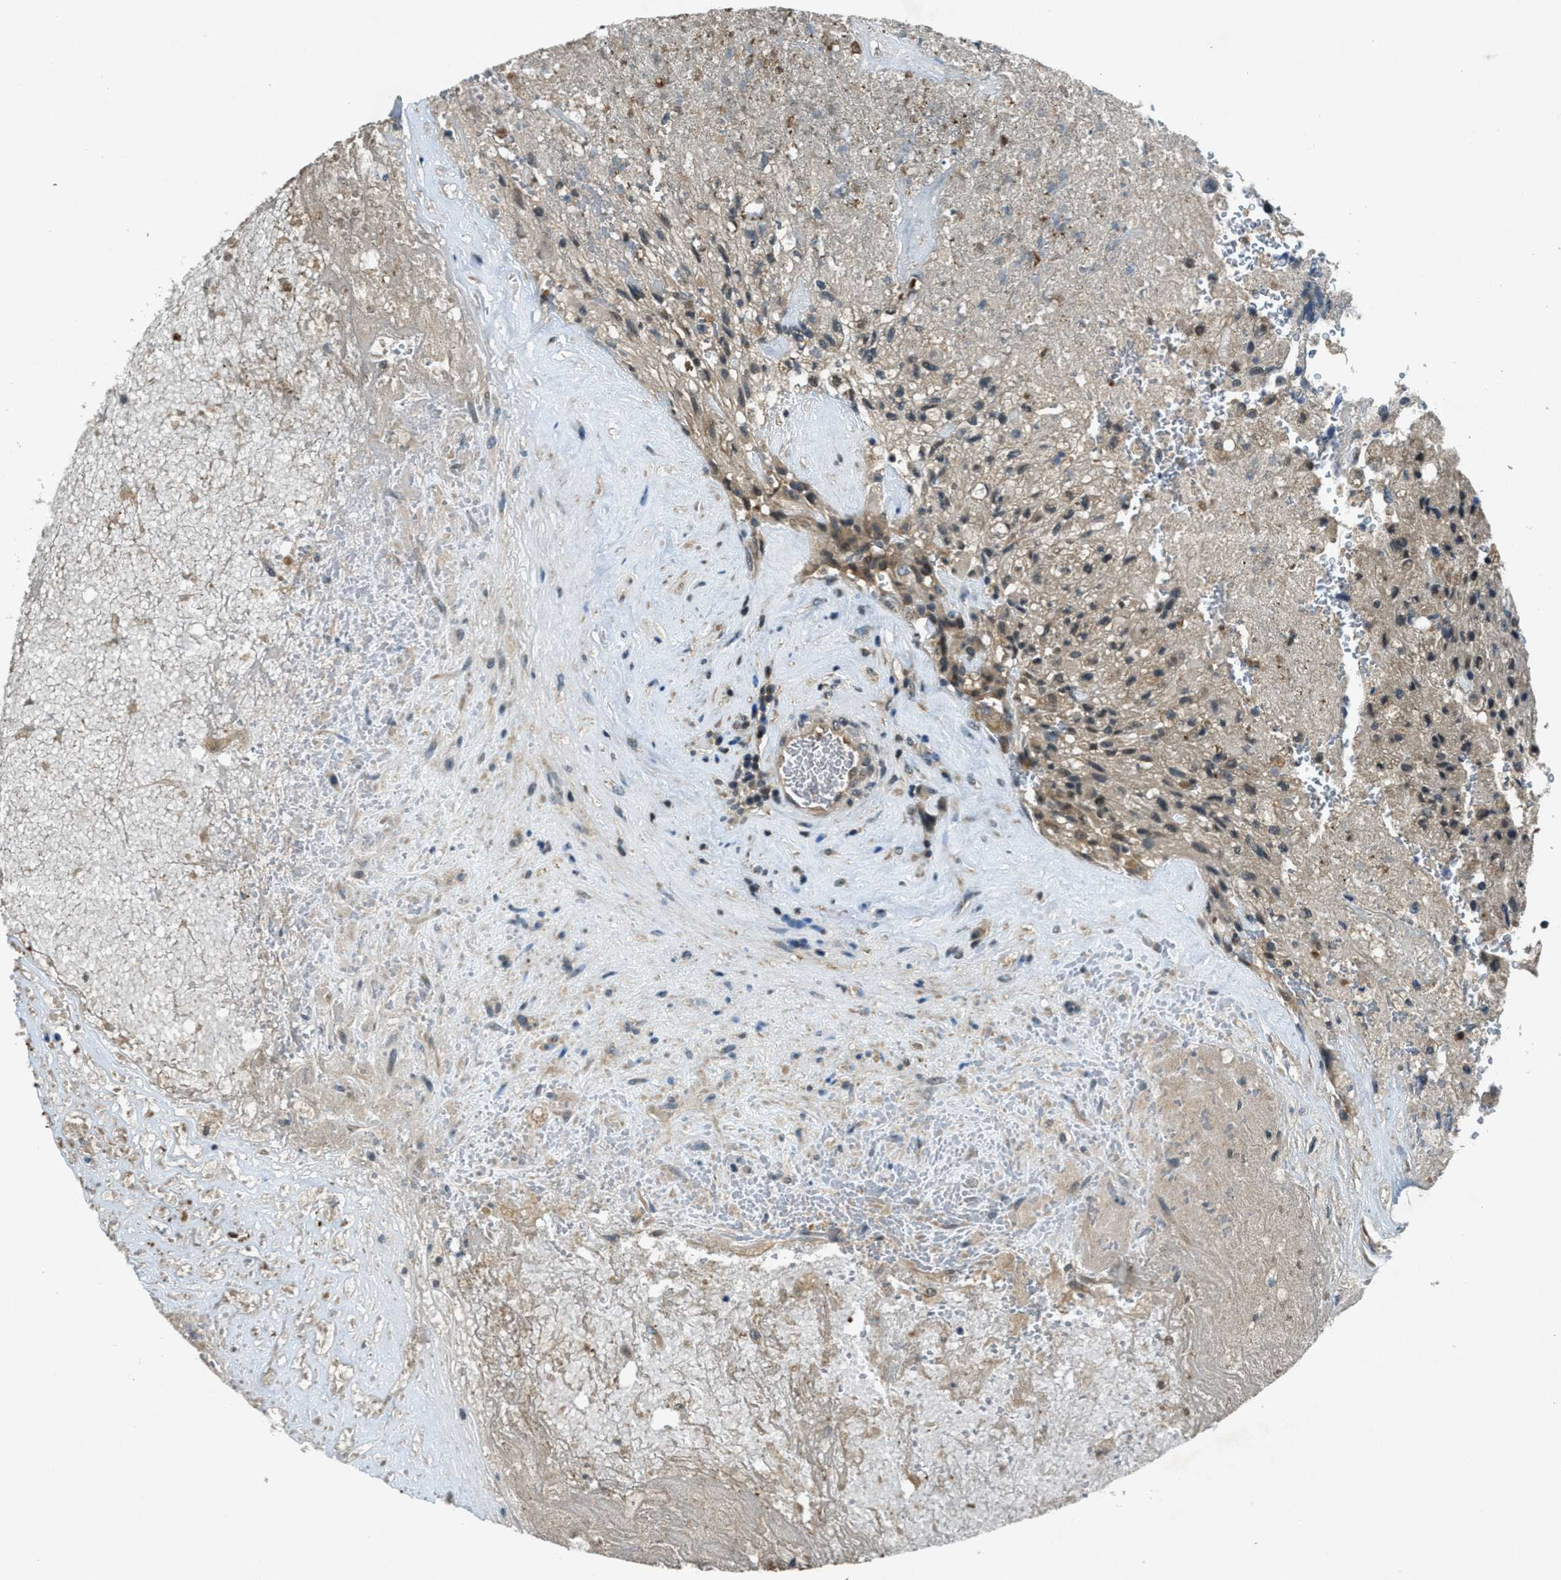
{"staining": {"intensity": "moderate", "quantity": "25%-75%", "location": "nuclear"}, "tissue": "glioma", "cell_type": "Tumor cells", "image_type": "cancer", "snomed": [{"axis": "morphology", "description": "Normal tissue, NOS"}, {"axis": "morphology", "description": "Glioma, malignant, High grade"}, {"axis": "topography", "description": "Cerebral cortex"}], "caption": "A photomicrograph of malignant glioma (high-grade) stained for a protein shows moderate nuclear brown staining in tumor cells. Nuclei are stained in blue.", "gene": "DUSP6", "patient": {"sex": "male", "age": 56}}